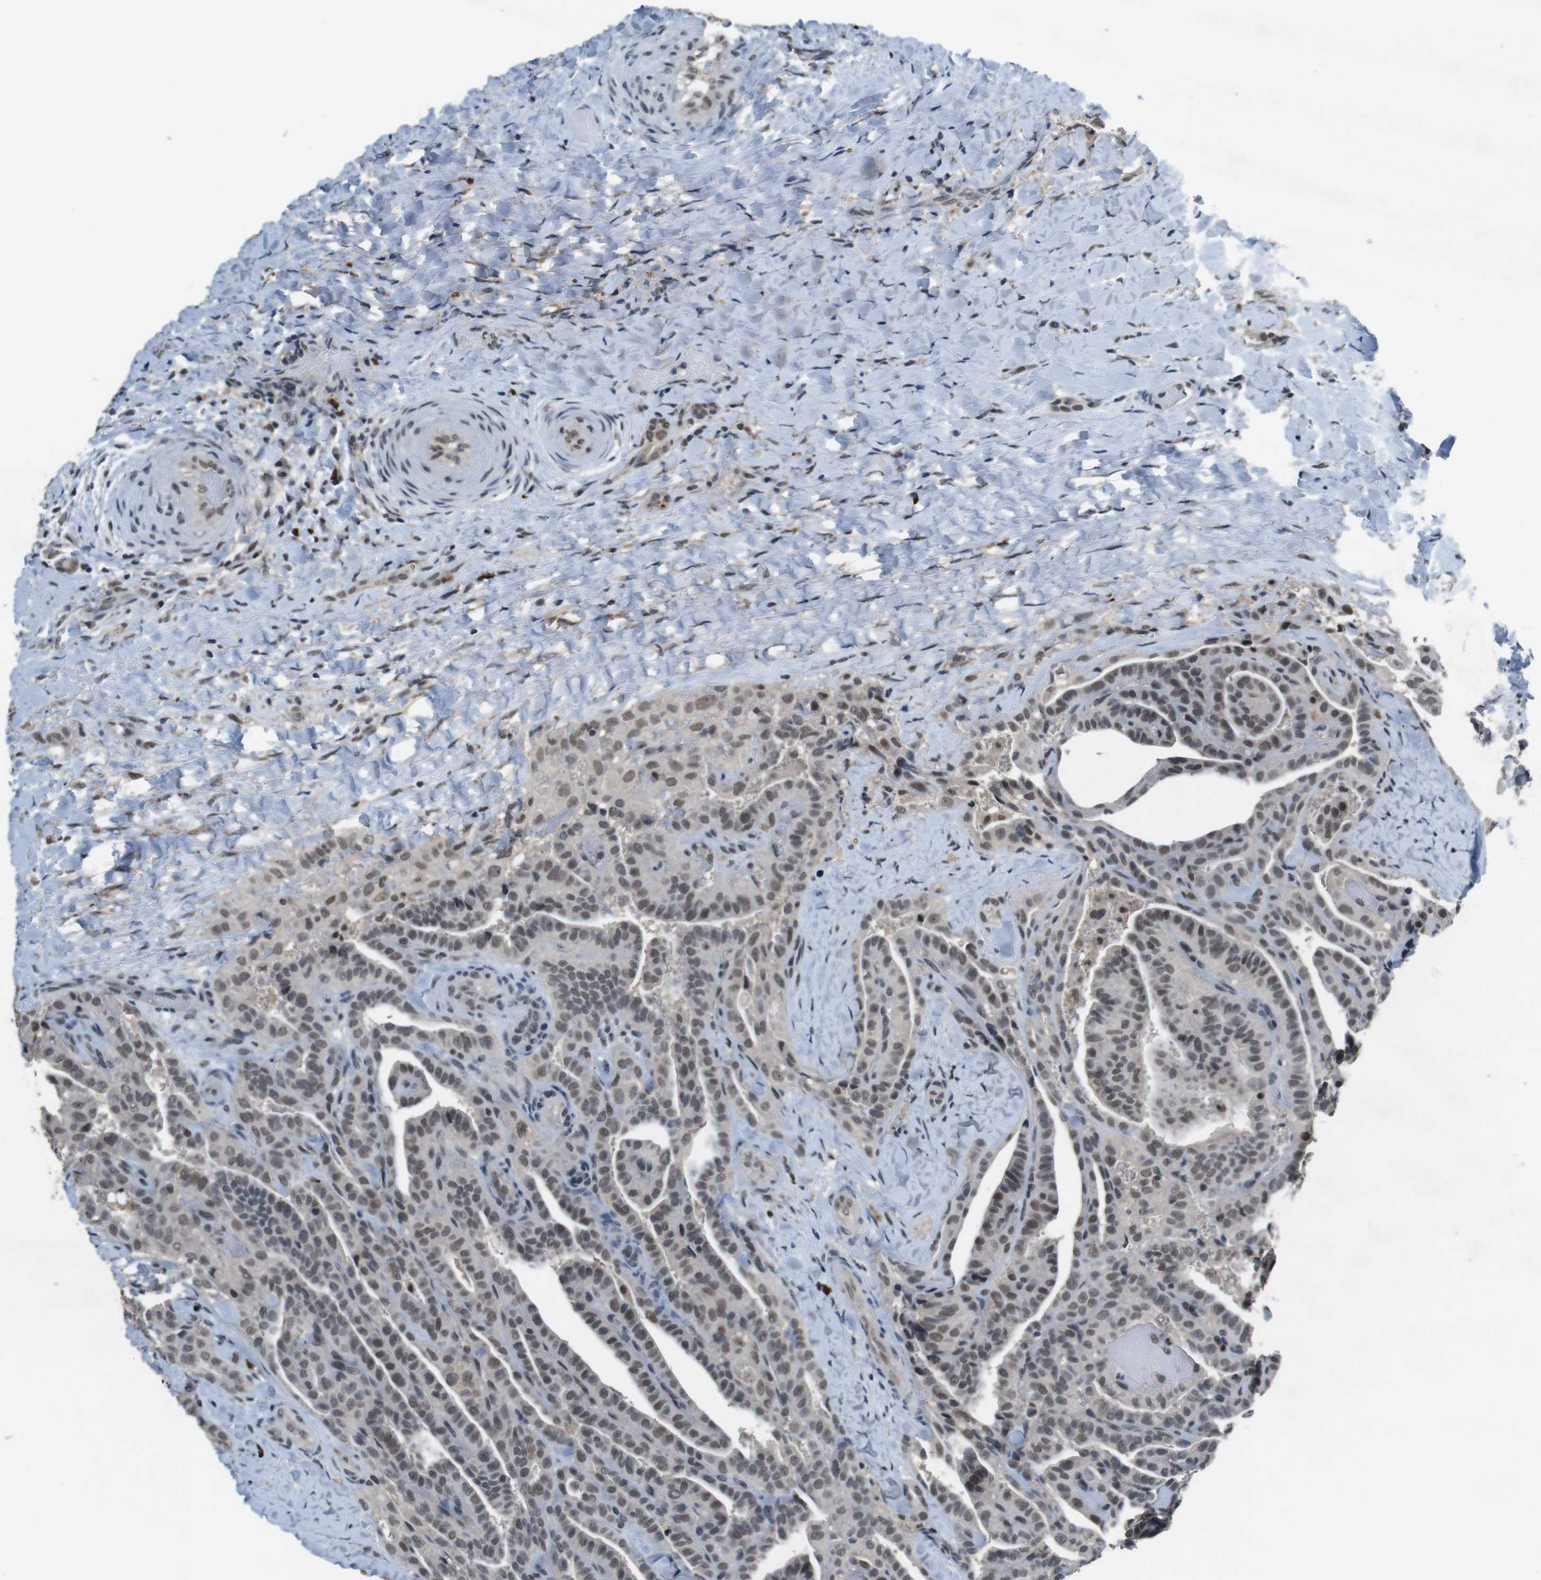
{"staining": {"intensity": "weak", "quantity": "25%-75%", "location": "nuclear"}, "tissue": "thyroid cancer", "cell_type": "Tumor cells", "image_type": "cancer", "snomed": [{"axis": "morphology", "description": "Papillary adenocarcinoma, NOS"}, {"axis": "topography", "description": "Thyroid gland"}], "caption": "Tumor cells display low levels of weak nuclear positivity in about 25%-75% of cells in thyroid cancer.", "gene": "USP7", "patient": {"sex": "male", "age": 77}}